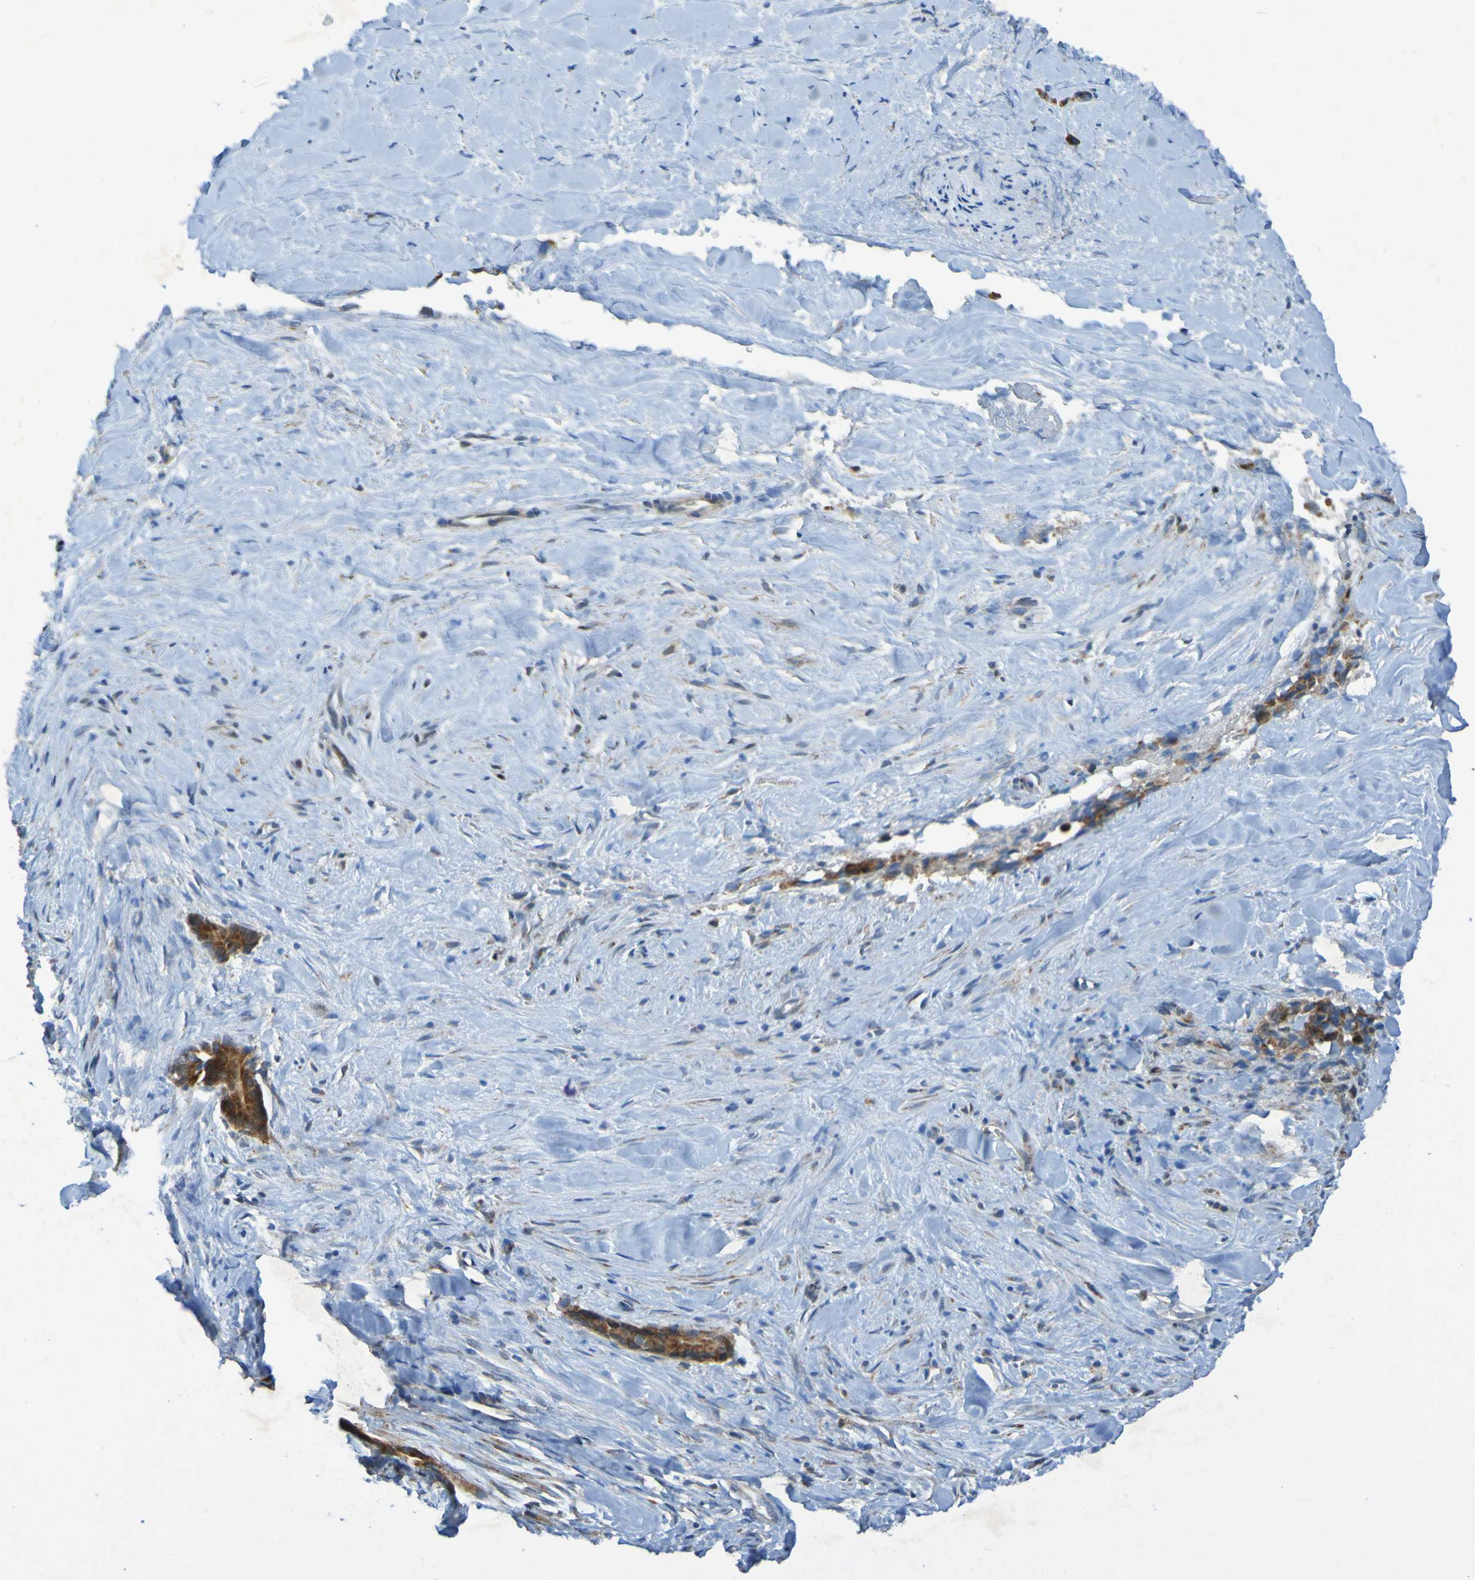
{"staining": {"intensity": "strong", "quantity": ">75%", "location": "cytoplasmic/membranous"}, "tissue": "liver cancer", "cell_type": "Tumor cells", "image_type": "cancer", "snomed": [{"axis": "morphology", "description": "Cholangiocarcinoma"}, {"axis": "topography", "description": "Liver"}], "caption": "Protein expression analysis of human liver cholangiocarcinoma reveals strong cytoplasmic/membranous staining in approximately >75% of tumor cells. (brown staining indicates protein expression, while blue staining denotes nuclei).", "gene": "CCDC51", "patient": {"sex": "female", "age": 55}}